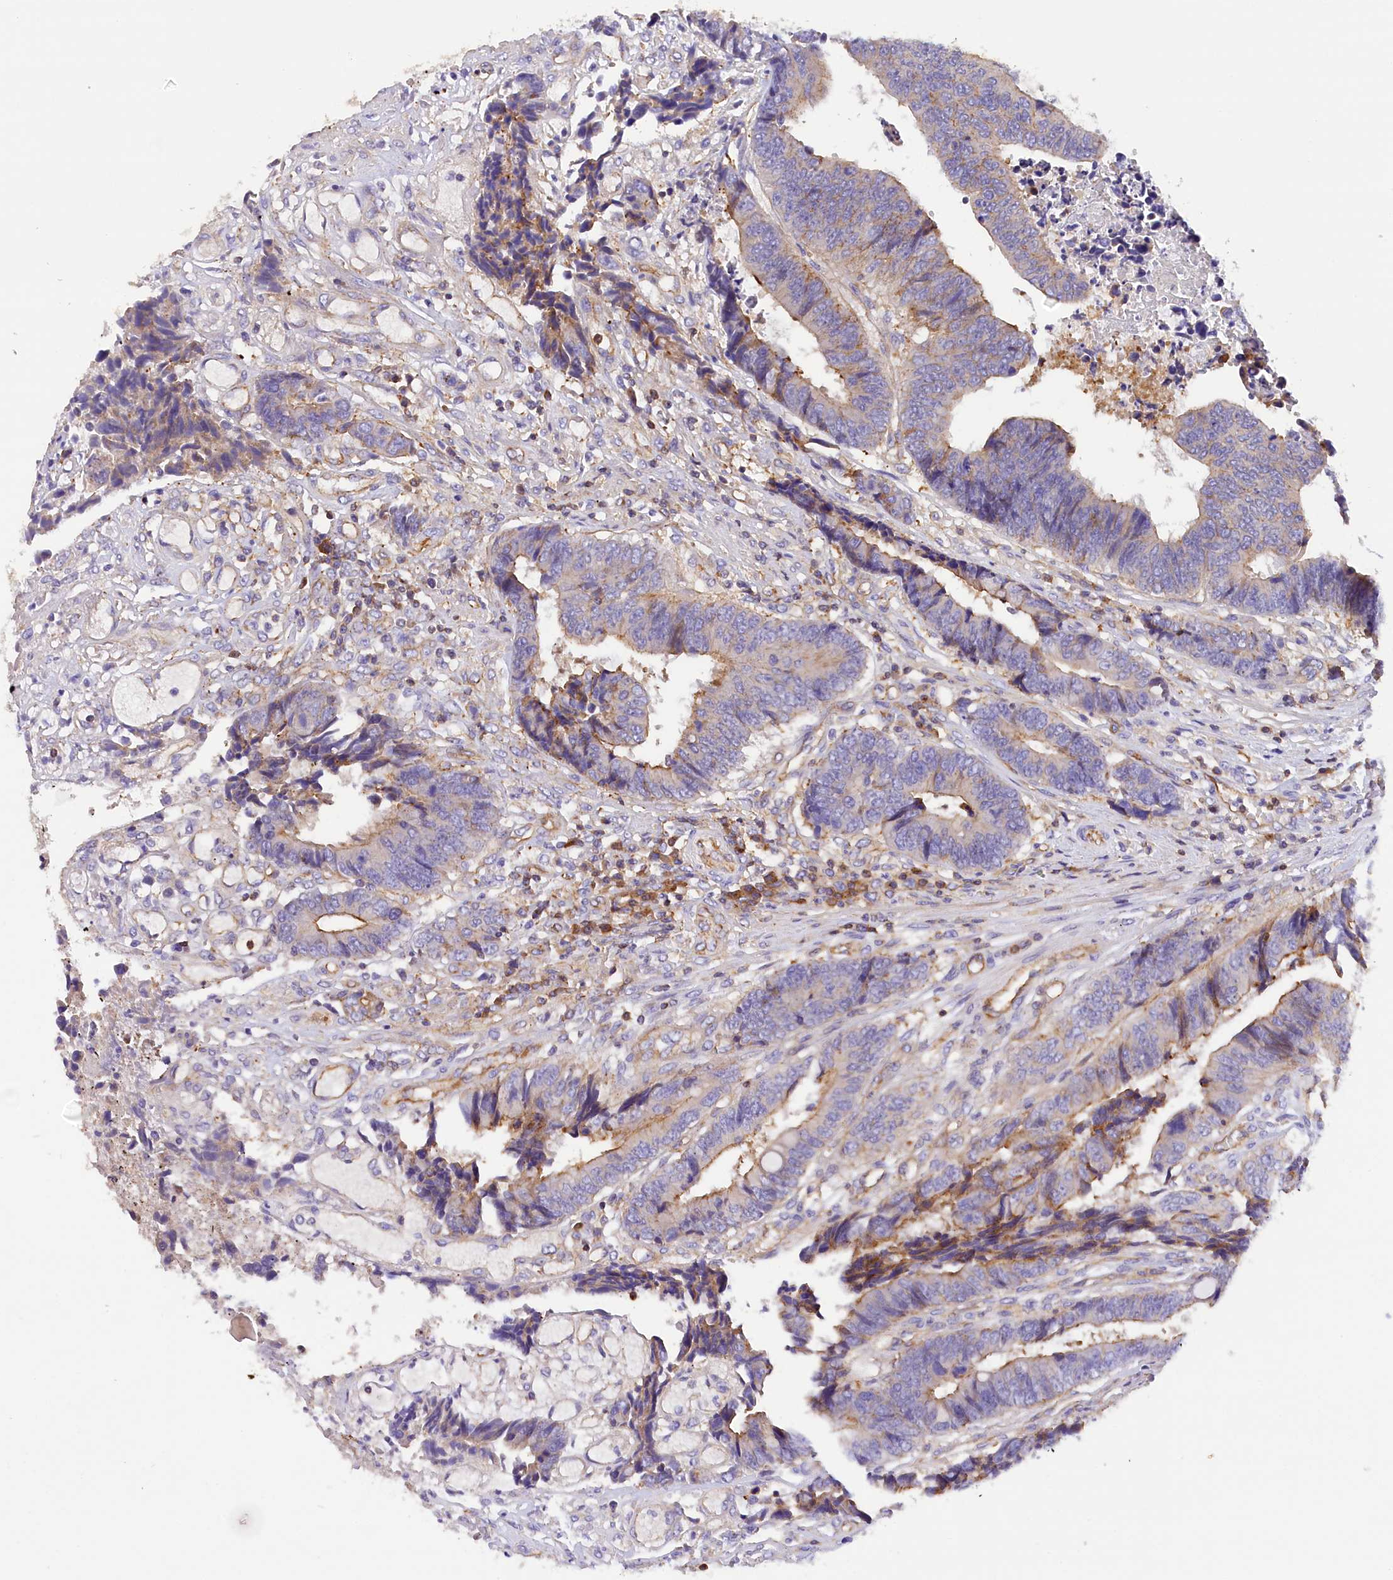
{"staining": {"intensity": "moderate", "quantity": "<25%", "location": "cytoplasmic/membranous"}, "tissue": "colorectal cancer", "cell_type": "Tumor cells", "image_type": "cancer", "snomed": [{"axis": "morphology", "description": "Adenocarcinoma, NOS"}, {"axis": "topography", "description": "Rectum"}], "caption": "This photomicrograph displays immunohistochemistry (IHC) staining of colorectal adenocarcinoma, with low moderate cytoplasmic/membranous positivity in approximately <25% of tumor cells.", "gene": "FAM193A", "patient": {"sex": "male", "age": 84}}